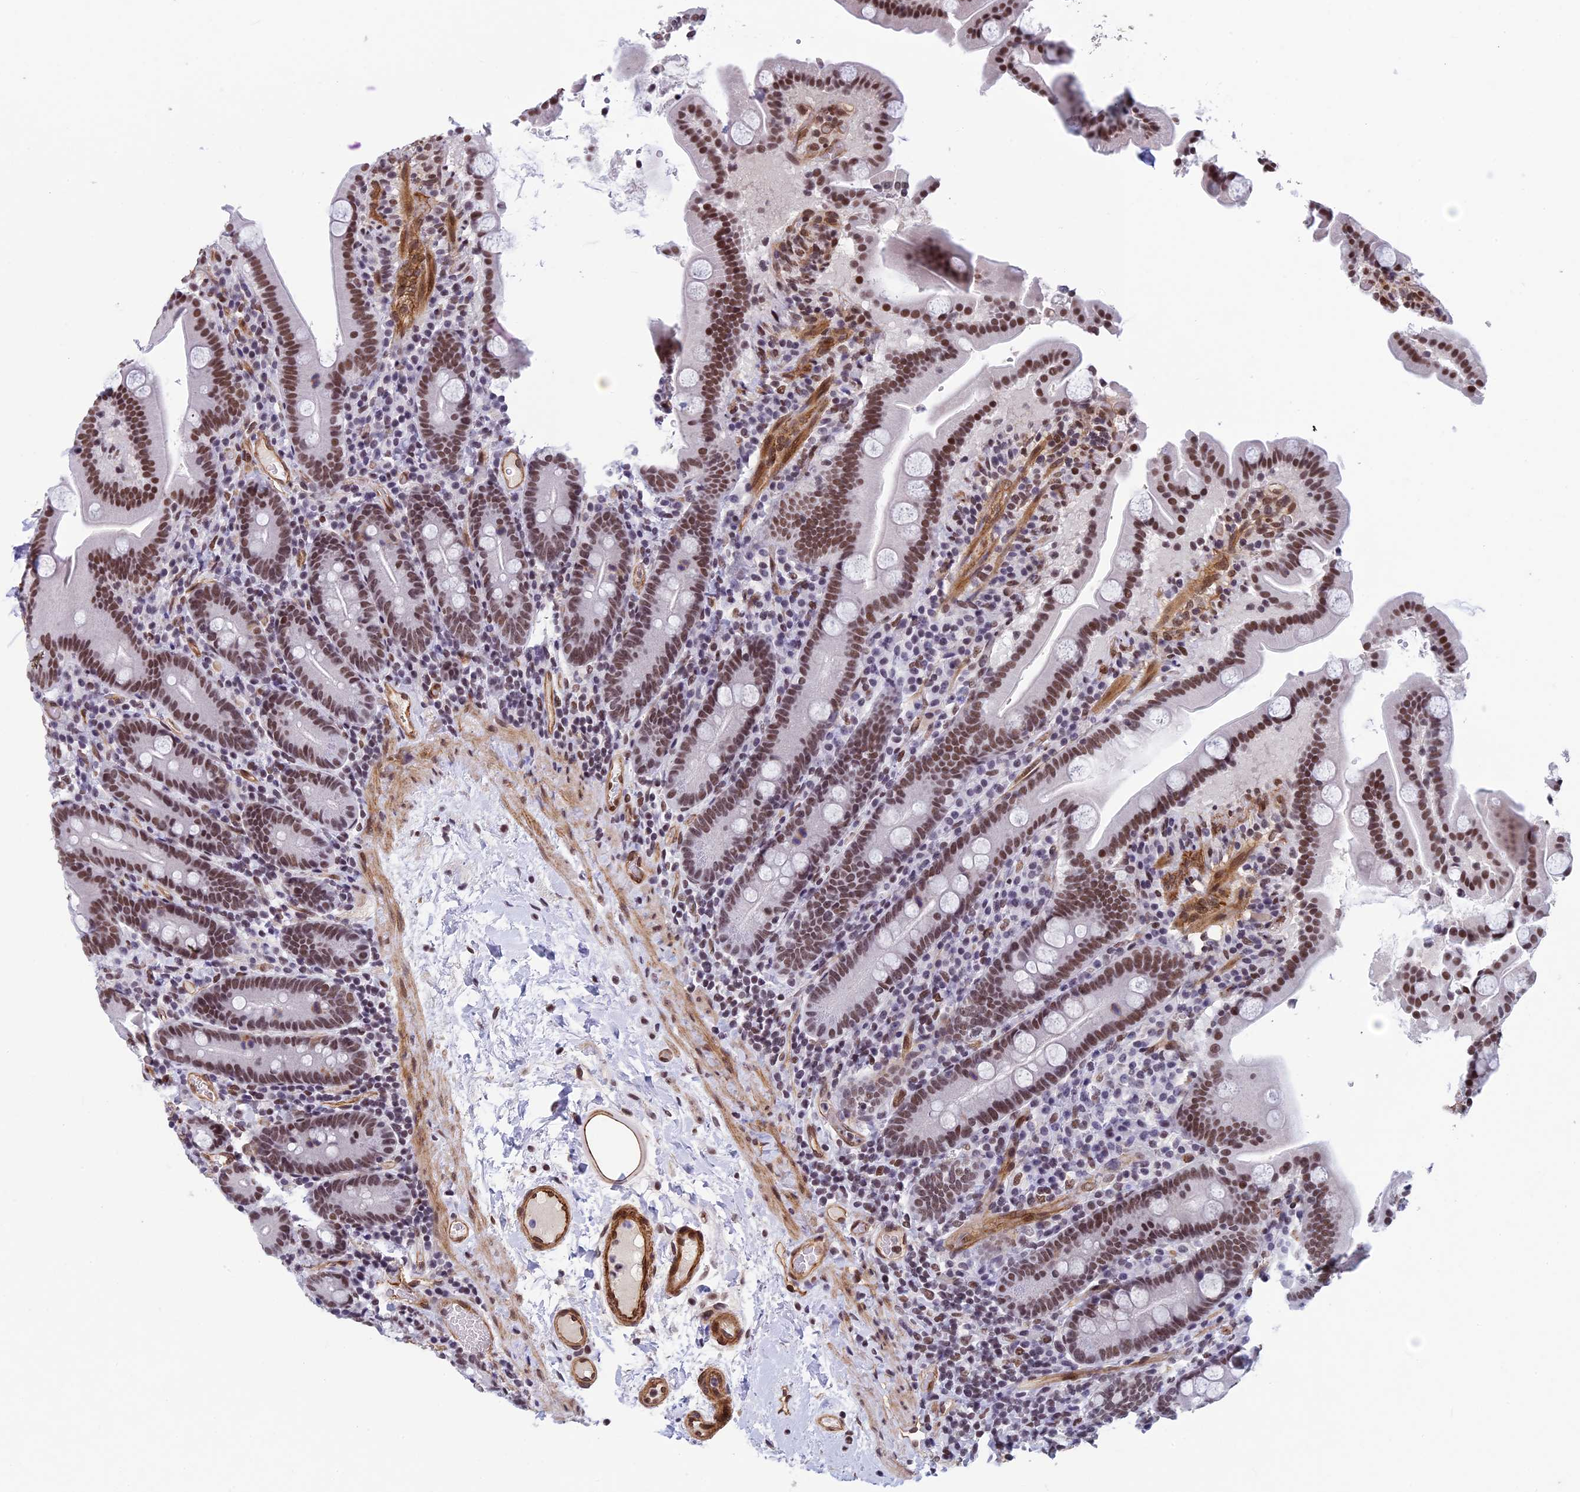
{"staining": {"intensity": "moderate", "quantity": ">75%", "location": "nuclear"}, "tissue": "duodenum", "cell_type": "Glandular cells", "image_type": "normal", "snomed": [{"axis": "morphology", "description": "Normal tissue, NOS"}, {"axis": "topography", "description": "Duodenum"}], "caption": "This micrograph shows immunohistochemistry (IHC) staining of unremarkable human duodenum, with medium moderate nuclear expression in approximately >75% of glandular cells.", "gene": "NIPBL", "patient": {"sex": "male", "age": 55}}